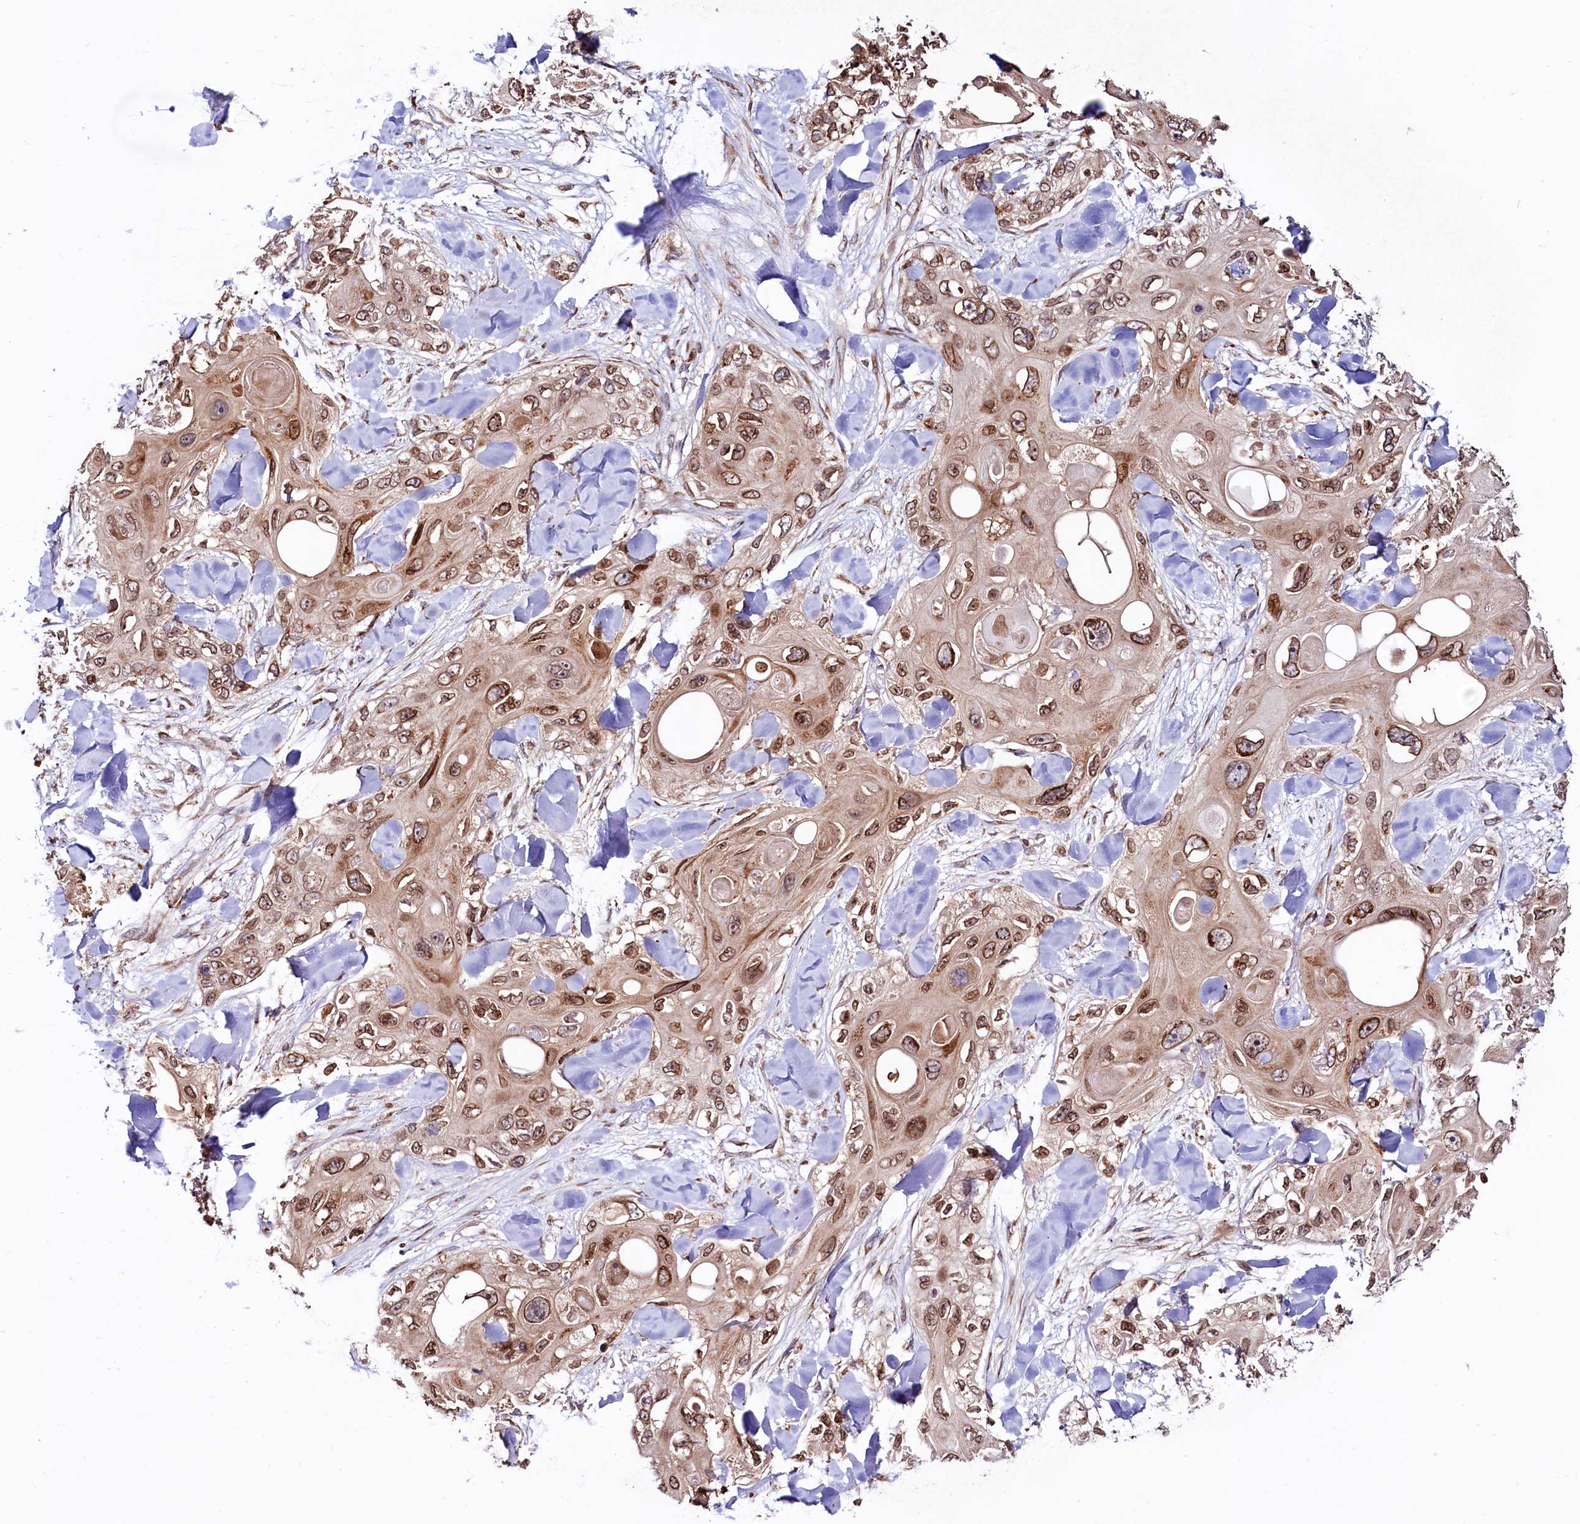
{"staining": {"intensity": "moderate", "quantity": ">75%", "location": "cytoplasmic/membranous,nuclear"}, "tissue": "skin cancer", "cell_type": "Tumor cells", "image_type": "cancer", "snomed": [{"axis": "morphology", "description": "Normal tissue, NOS"}, {"axis": "morphology", "description": "Squamous cell carcinoma, NOS"}, {"axis": "topography", "description": "Skin"}], "caption": "High-magnification brightfield microscopy of skin squamous cell carcinoma stained with DAB (3,3'-diaminobenzidine) (brown) and counterstained with hematoxylin (blue). tumor cells exhibit moderate cytoplasmic/membranous and nuclear staining is seen in approximately>75% of cells. The staining is performed using DAB (3,3'-diaminobenzidine) brown chromogen to label protein expression. The nuclei are counter-stained blue using hematoxylin.", "gene": "C5orf15", "patient": {"sex": "male", "age": 72}}